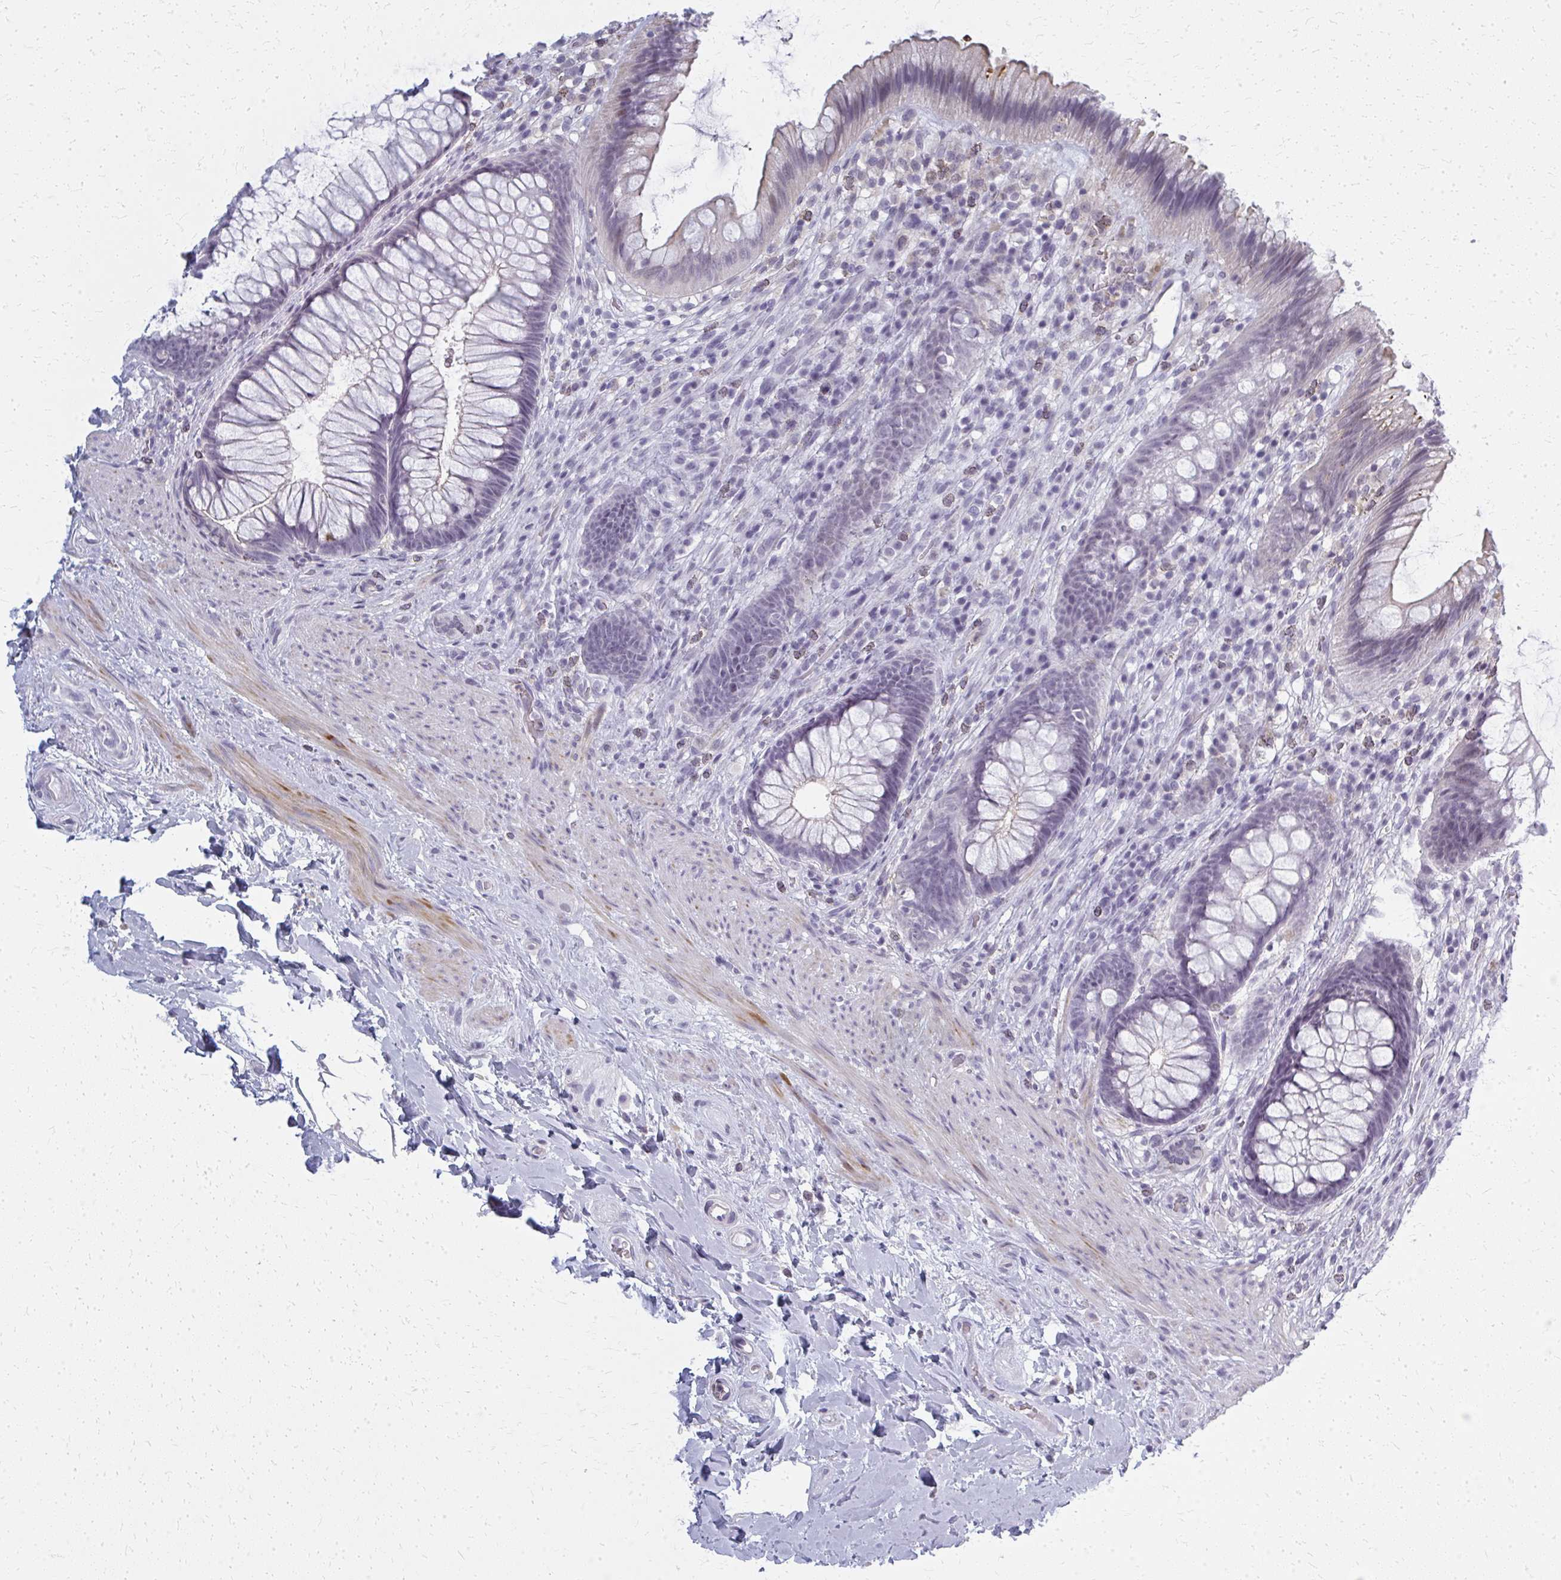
{"staining": {"intensity": "moderate", "quantity": "<25%", "location": "cytoplasmic/membranous"}, "tissue": "rectum", "cell_type": "Glandular cells", "image_type": "normal", "snomed": [{"axis": "morphology", "description": "Normal tissue, NOS"}, {"axis": "topography", "description": "Rectum"}], "caption": "Rectum was stained to show a protein in brown. There is low levels of moderate cytoplasmic/membranous staining in about <25% of glandular cells. (DAB (3,3'-diaminobenzidine) IHC, brown staining for protein, blue staining for nuclei).", "gene": "CASQ2", "patient": {"sex": "male", "age": 53}}